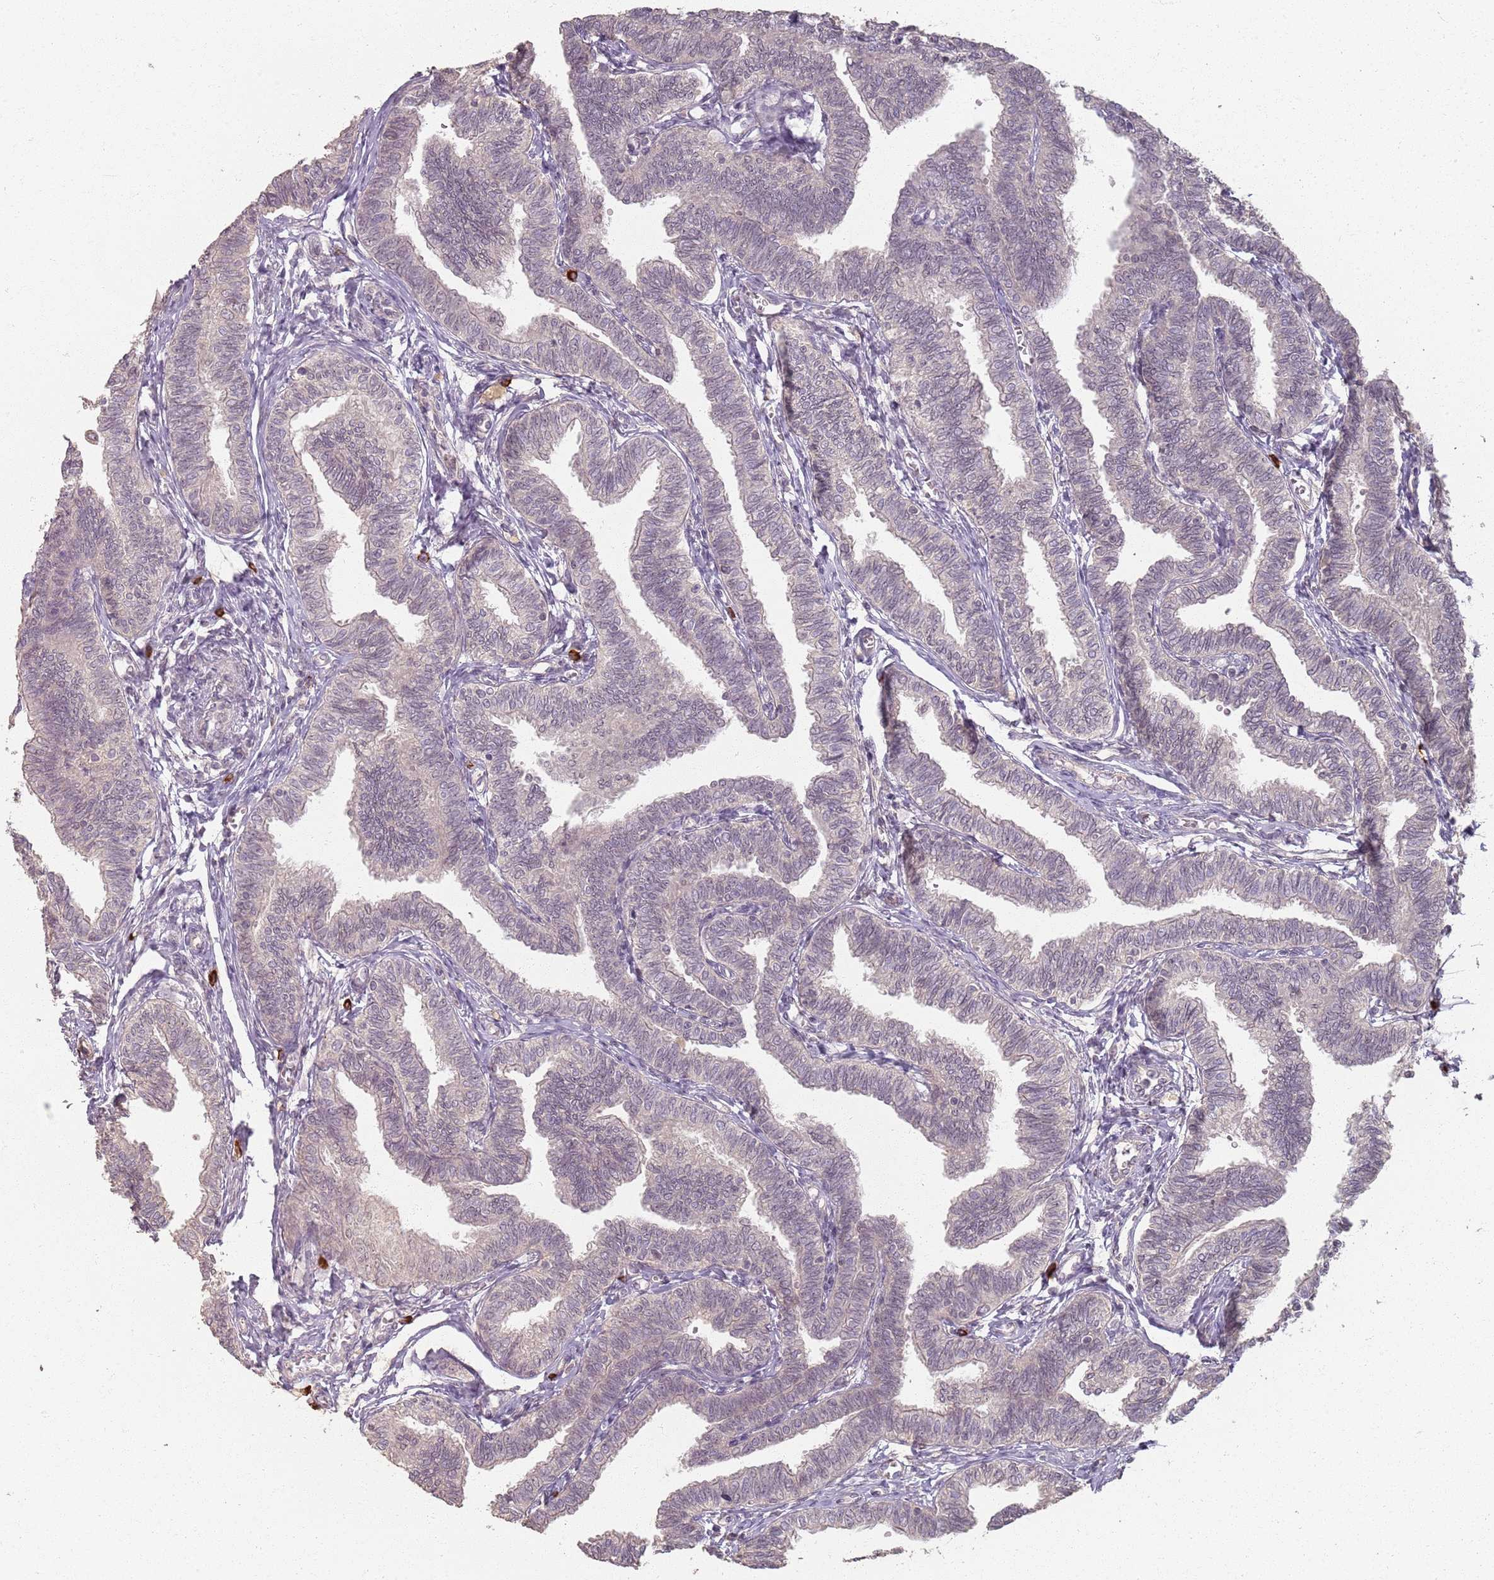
{"staining": {"intensity": "weak", "quantity": "25%-75%", "location": "cytoplasmic/membranous"}, "tissue": "fallopian tube", "cell_type": "Glandular cells", "image_type": "normal", "snomed": [{"axis": "morphology", "description": "Normal tissue, NOS"}, {"axis": "topography", "description": "Fallopian tube"}, {"axis": "topography", "description": "Ovary"}], "caption": "Fallopian tube stained with immunohistochemistry displays weak cytoplasmic/membranous staining in approximately 25%-75% of glandular cells. (IHC, brightfield microscopy, high magnification).", "gene": "CCDC168", "patient": {"sex": "female", "age": 23}}